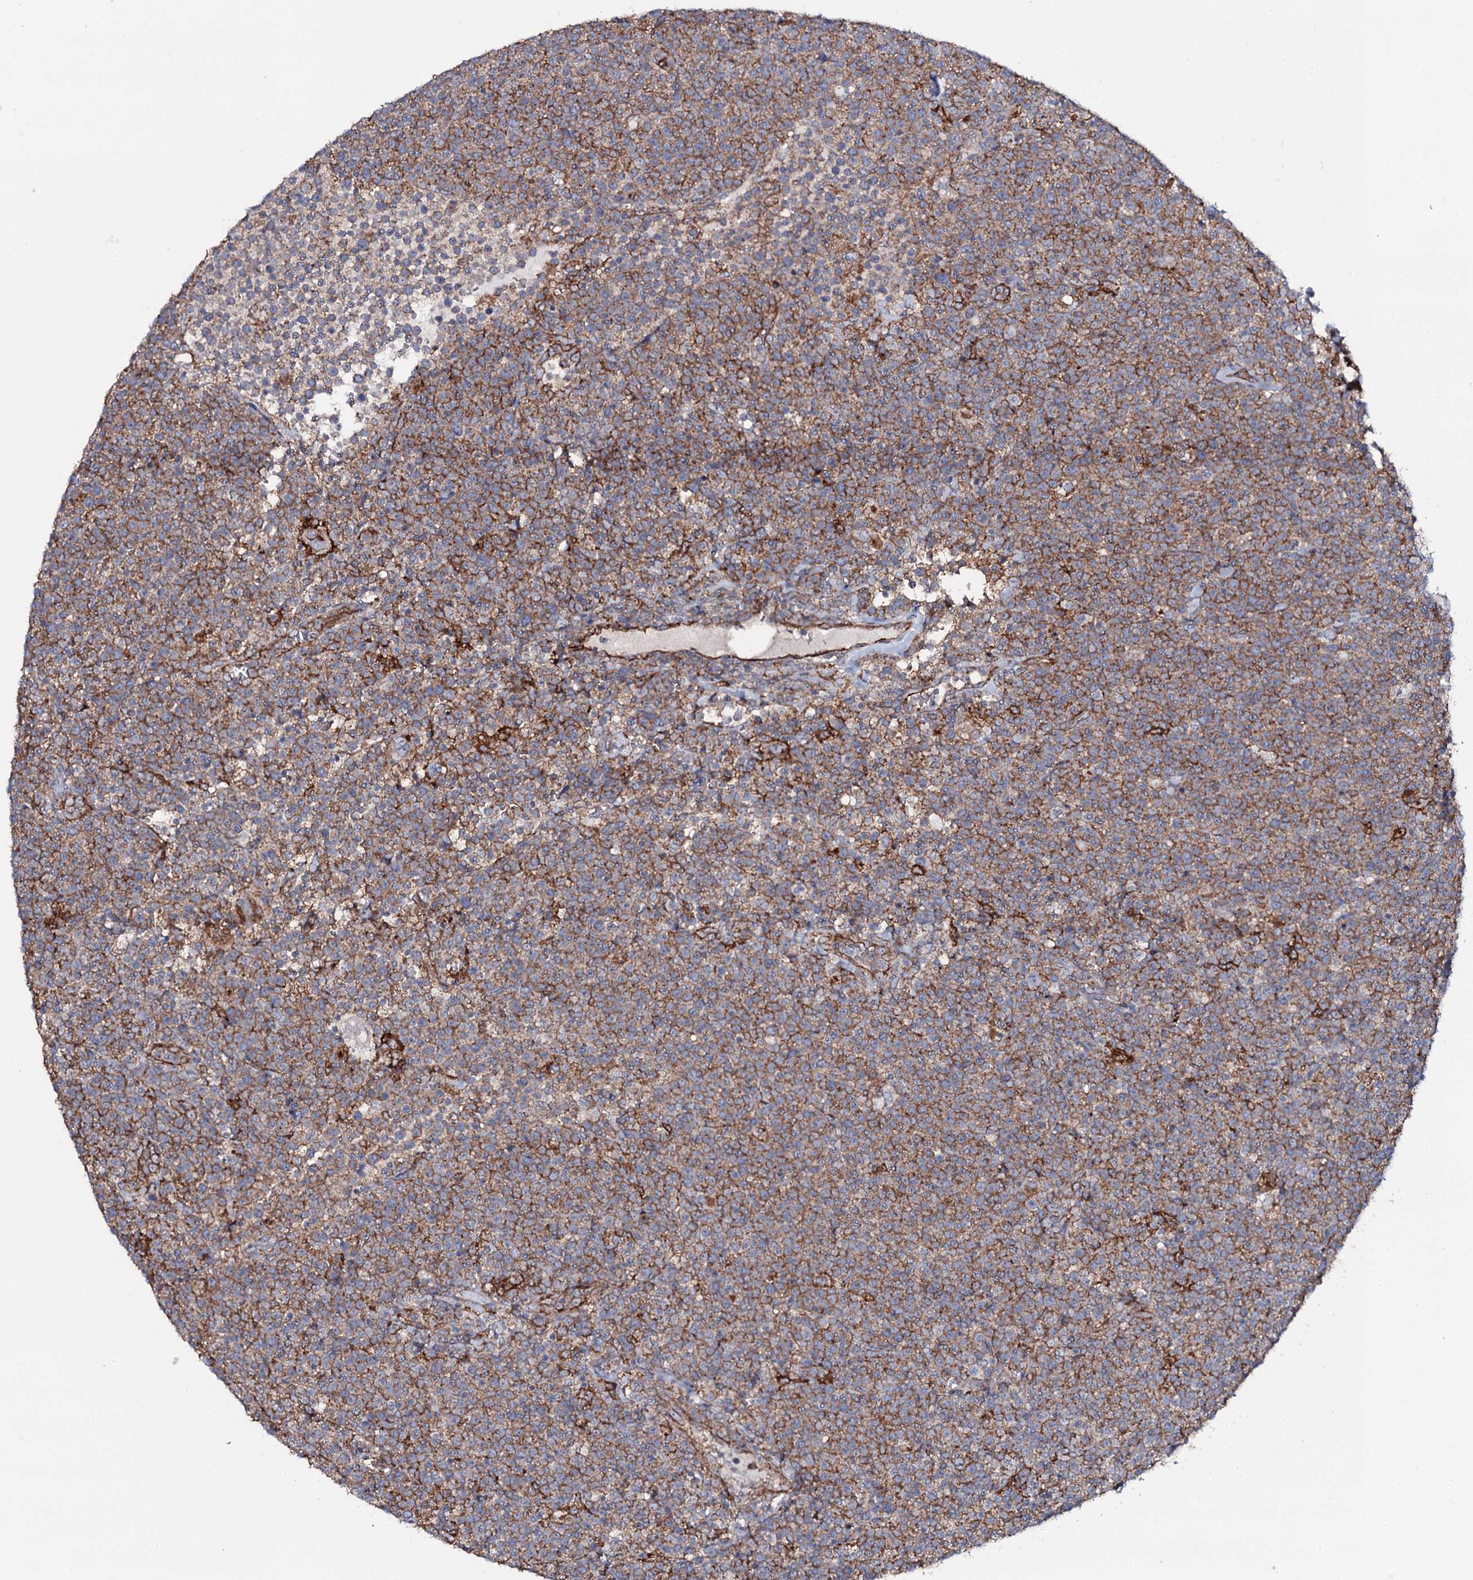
{"staining": {"intensity": "moderate", "quantity": "25%-75%", "location": "cytoplasmic/membranous"}, "tissue": "lymphoma", "cell_type": "Tumor cells", "image_type": "cancer", "snomed": [{"axis": "morphology", "description": "Malignant lymphoma, non-Hodgkin's type, High grade"}, {"axis": "topography", "description": "Lymph node"}], "caption": "High-grade malignant lymphoma, non-Hodgkin's type was stained to show a protein in brown. There is medium levels of moderate cytoplasmic/membranous staining in about 25%-75% of tumor cells.", "gene": "SNAP23", "patient": {"sex": "male", "age": 61}}